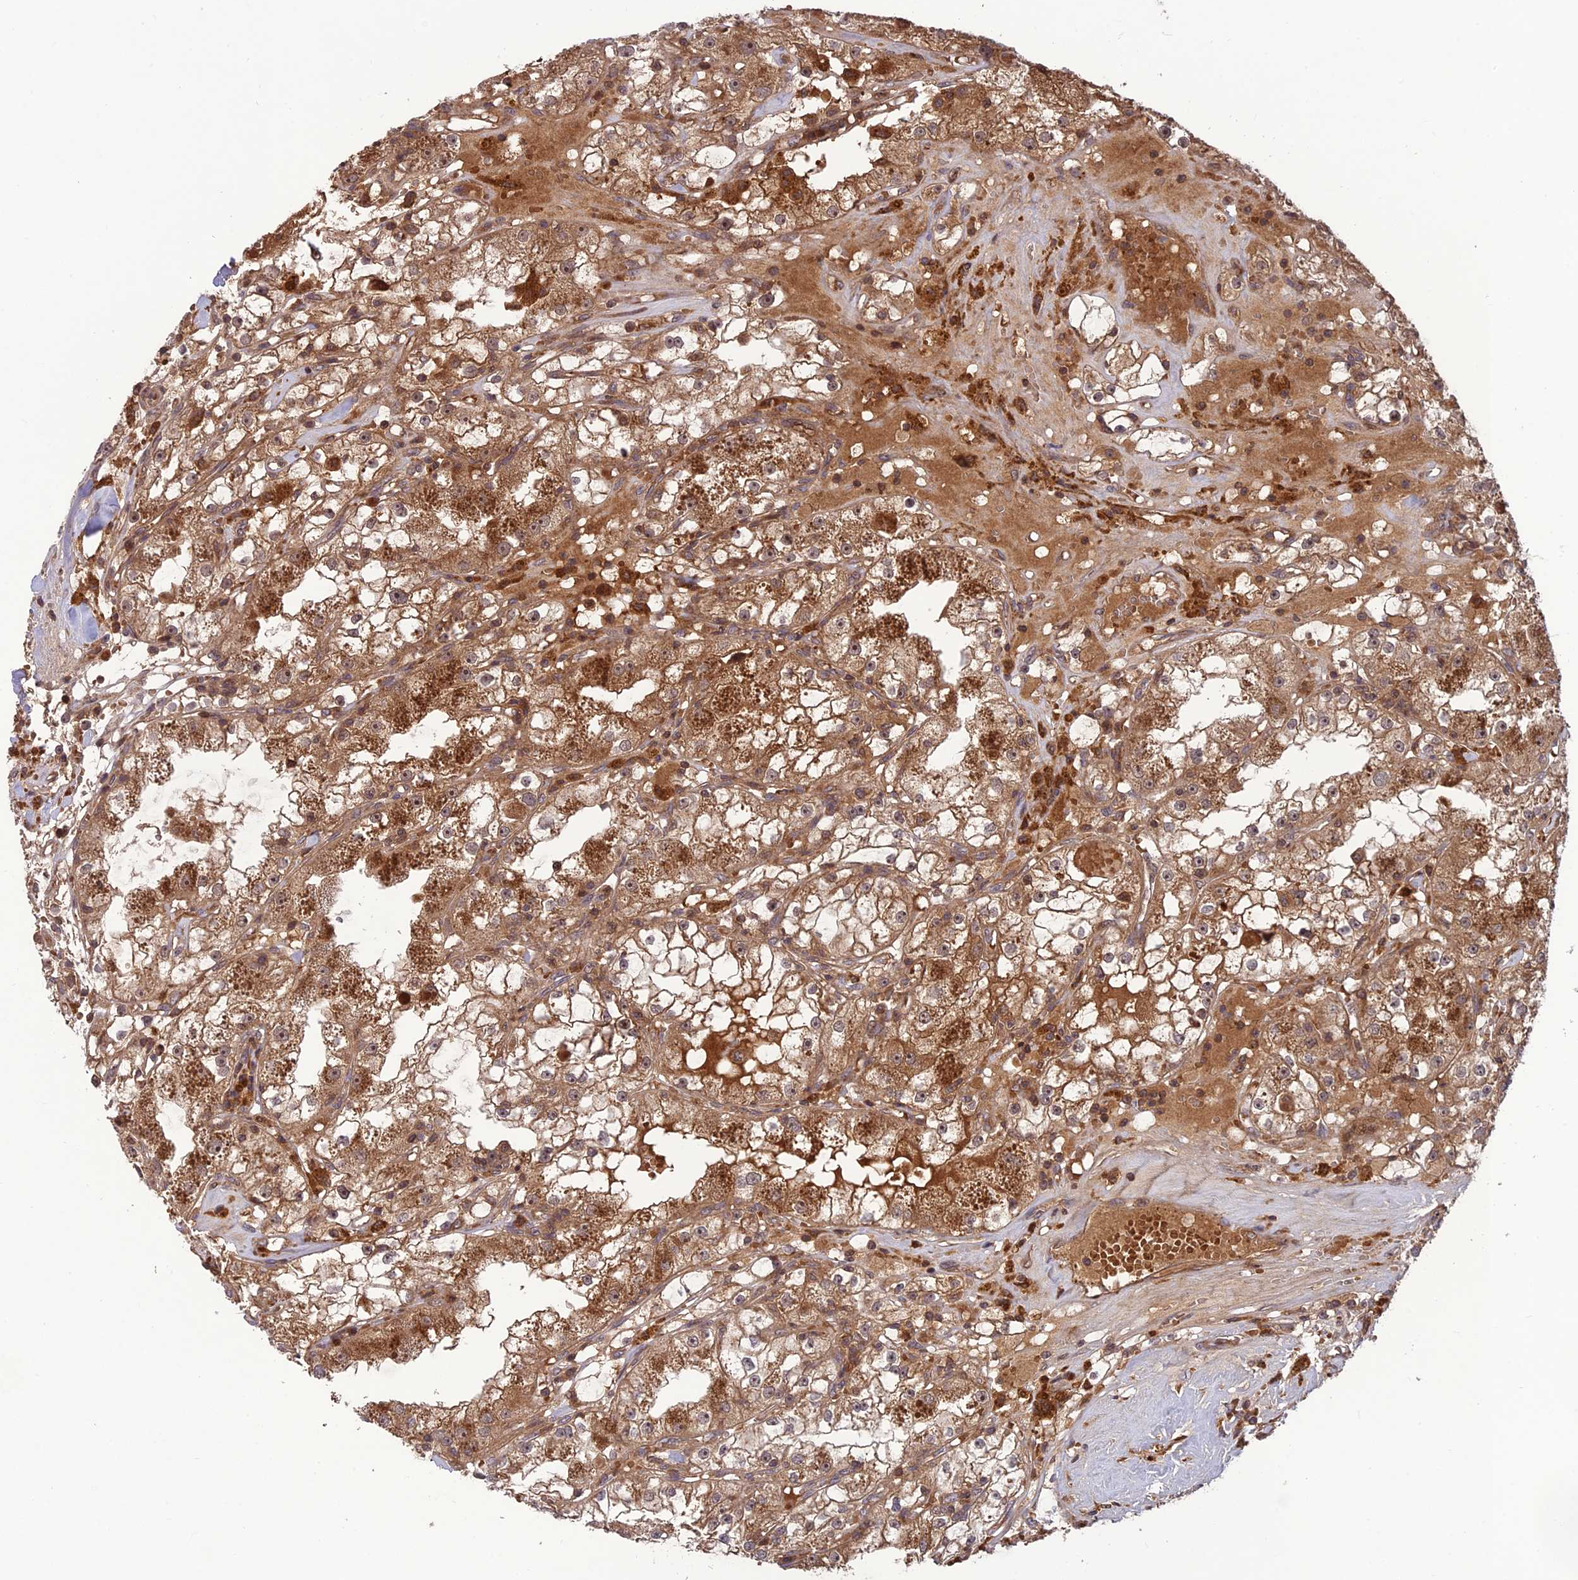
{"staining": {"intensity": "strong", "quantity": ">75%", "location": "cytoplasmic/membranous"}, "tissue": "renal cancer", "cell_type": "Tumor cells", "image_type": "cancer", "snomed": [{"axis": "morphology", "description": "Adenocarcinoma, NOS"}, {"axis": "topography", "description": "Kidney"}], "caption": "This micrograph reveals immunohistochemistry staining of human renal cancer (adenocarcinoma), with high strong cytoplasmic/membranous positivity in approximately >75% of tumor cells.", "gene": "NDUFC1", "patient": {"sex": "male", "age": 56}}